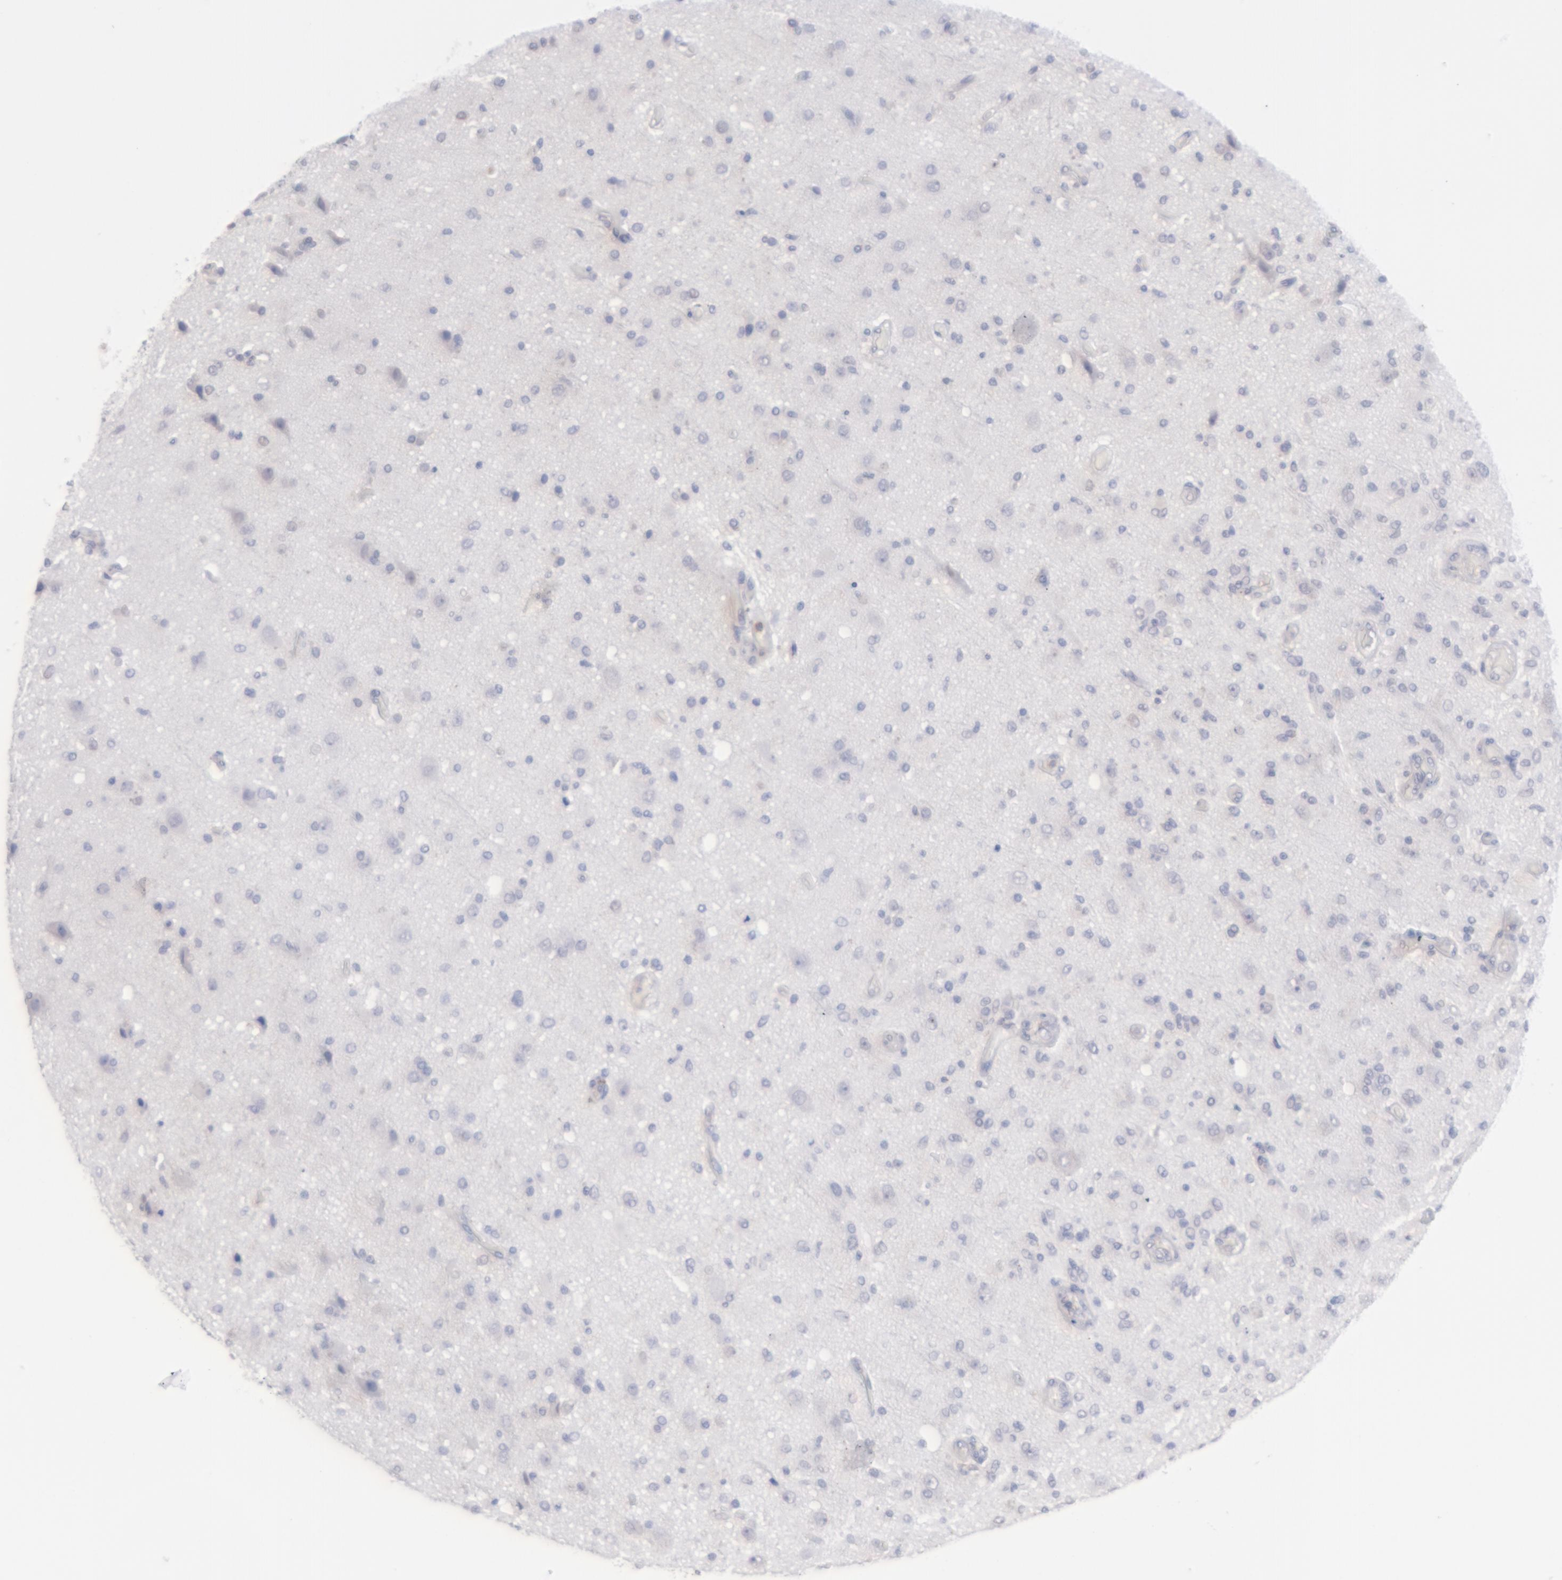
{"staining": {"intensity": "negative", "quantity": "none", "location": "none"}, "tissue": "glioma", "cell_type": "Tumor cells", "image_type": "cancer", "snomed": [{"axis": "morphology", "description": "Normal tissue, NOS"}, {"axis": "morphology", "description": "Glioma, malignant, High grade"}, {"axis": "topography", "description": "Cerebral cortex"}], "caption": "The image reveals no staining of tumor cells in malignant glioma (high-grade). (Immunohistochemistry (ihc), brightfield microscopy, high magnification).", "gene": "MGAM", "patient": {"sex": "male", "age": 77}}